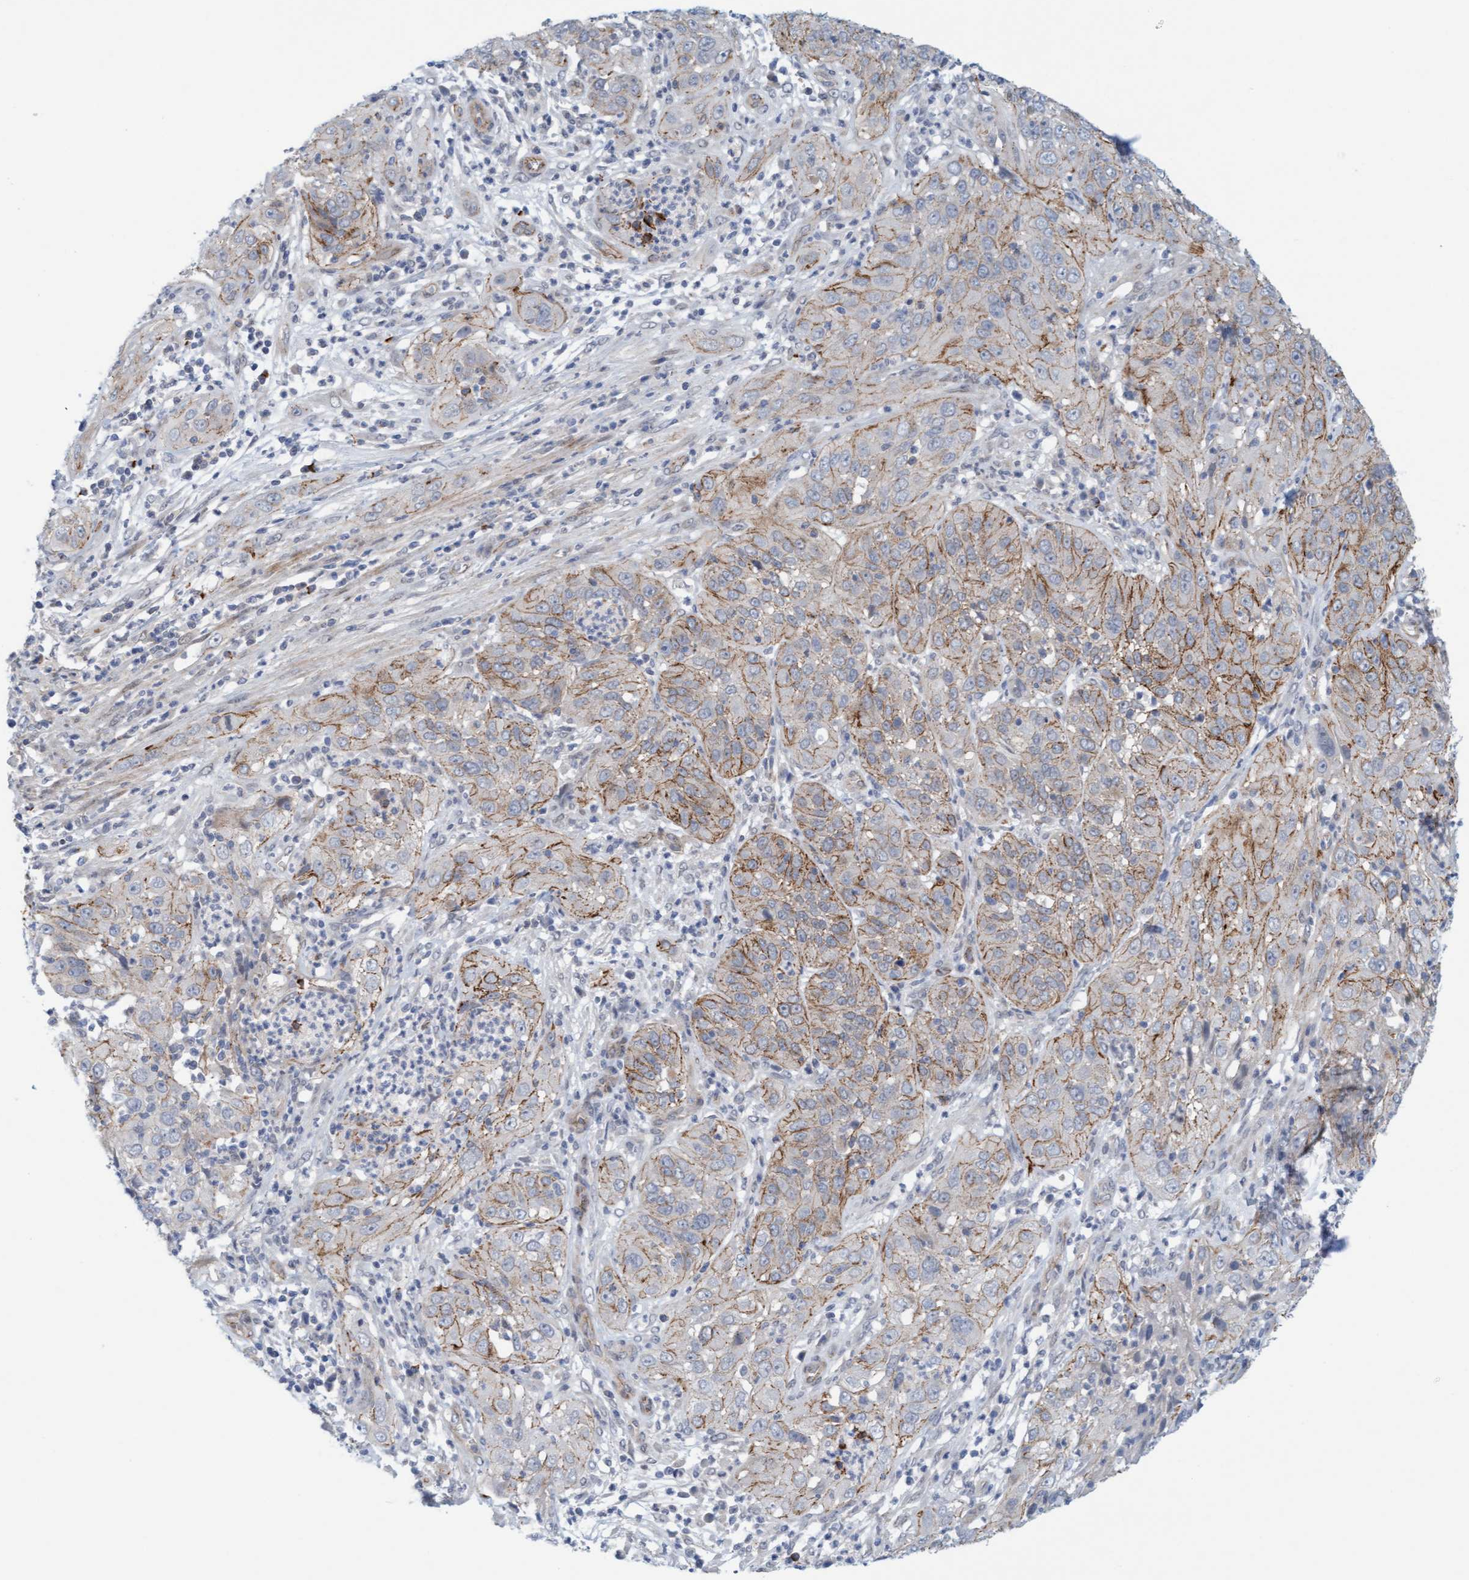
{"staining": {"intensity": "moderate", "quantity": "<25%", "location": "cytoplasmic/membranous"}, "tissue": "cervical cancer", "cell_type": "Tumor cells", "image_type": "cancer", "snomed": [{"axis": "morphology", "description": "Squamous cell carcinoma, NOS"}, {"axis": "topography", "description": "Cervix"}], "caption": "There is low levels of moderate cytoplasmic/membranous expression in tumor cells of cervical squamous cell carcinoma, as demonstrated by immunohistochemical staining (brown color).", "gene": "KRBA2", "patient": {"sex": "female", "age": 32}}